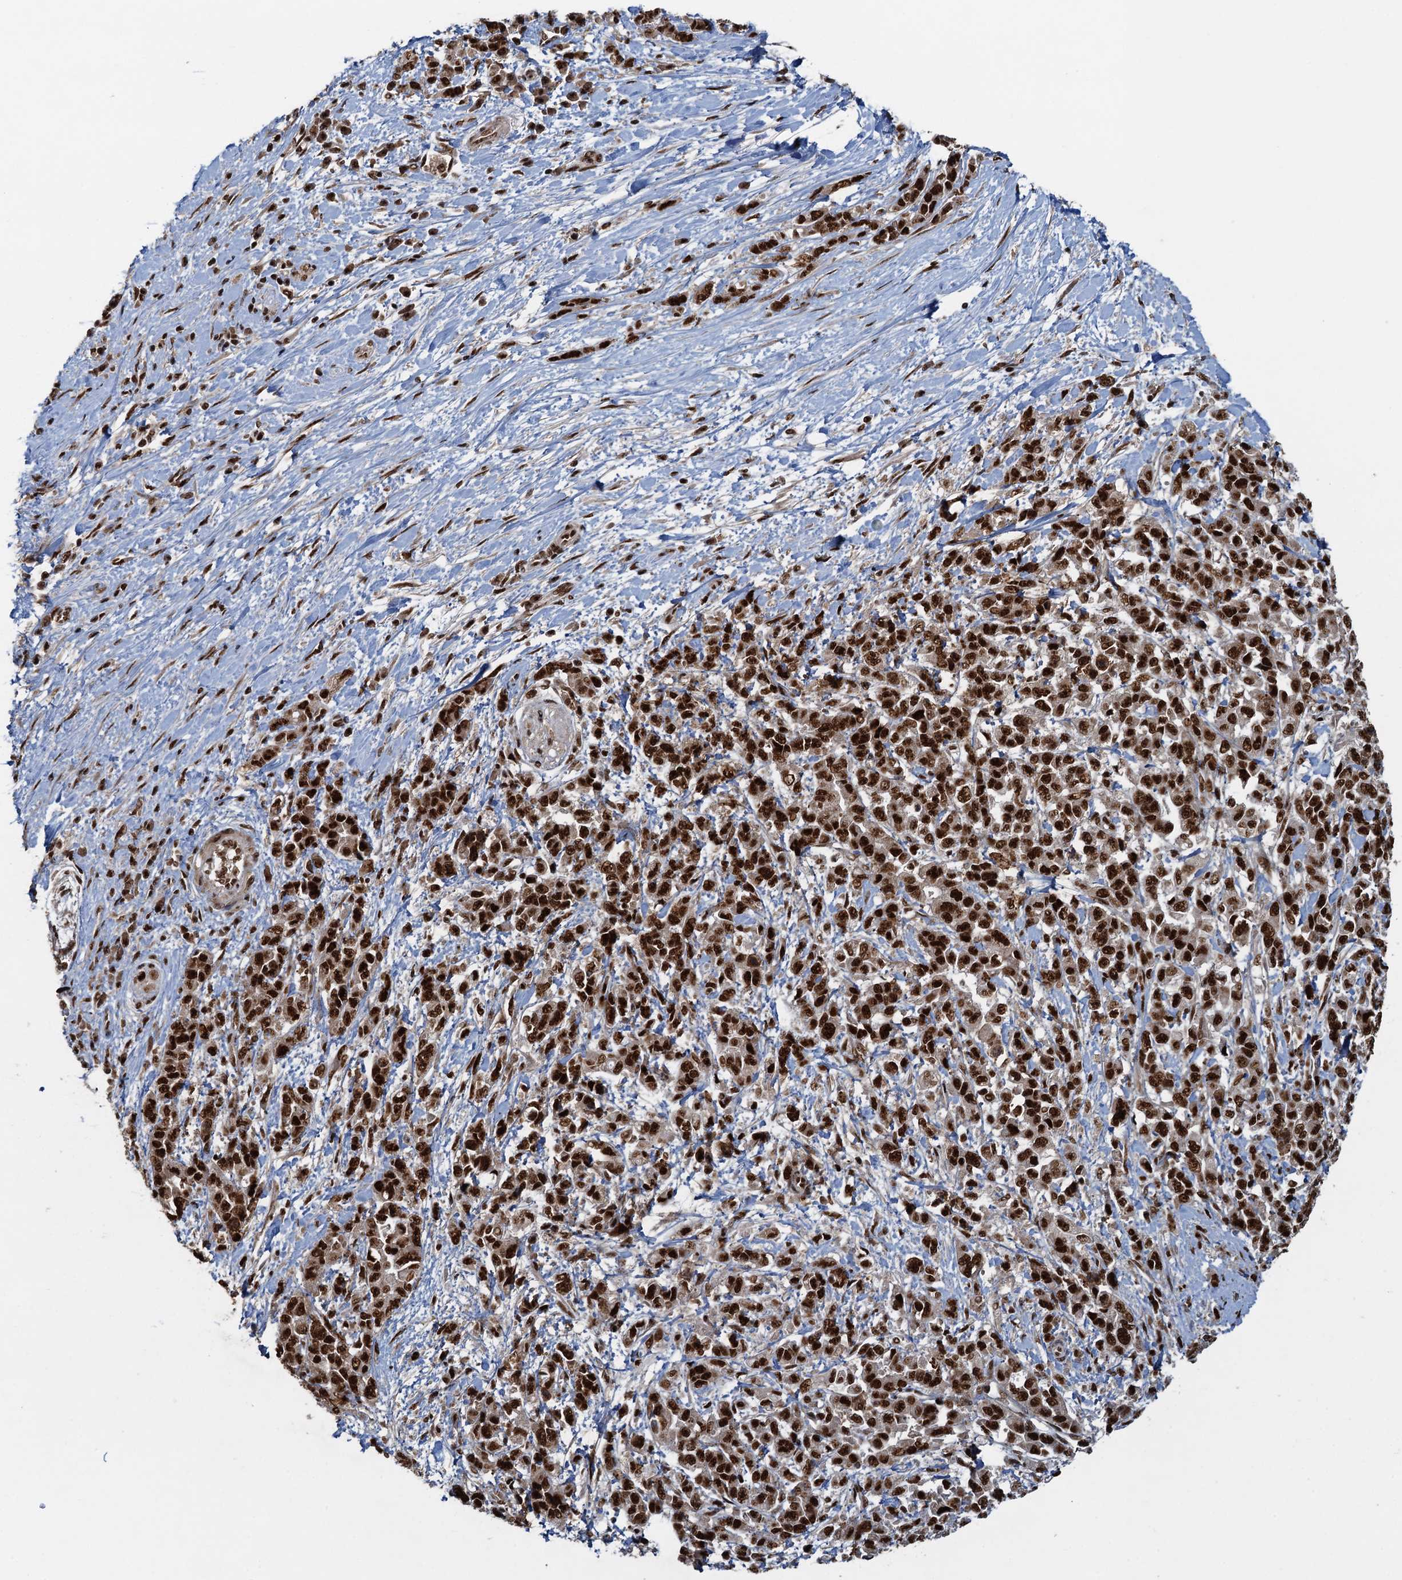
{"staining": {"intensity": "strong", "quantity": ">75%", "location": "nuclear"}, "tissue": "pancreatic cancer", "cell_type": "Tumor cells", "image_type": "cancer", "snomed": [{"axis": "morphology", "description": "Normal tissue, NOS"}, {"axis": "morphology", "description": "Adenocarcinoma, NOS"}, {"axis": "topography", "description": "Pancreas"}], "caption": "Human pancreatic adenocarcinoma stained with a brown dye shows strong nuclear positive expression in about >75% of tumor cells.", "gene": "ZC3H18", "patient": {"sex": "female", "age": 64}}